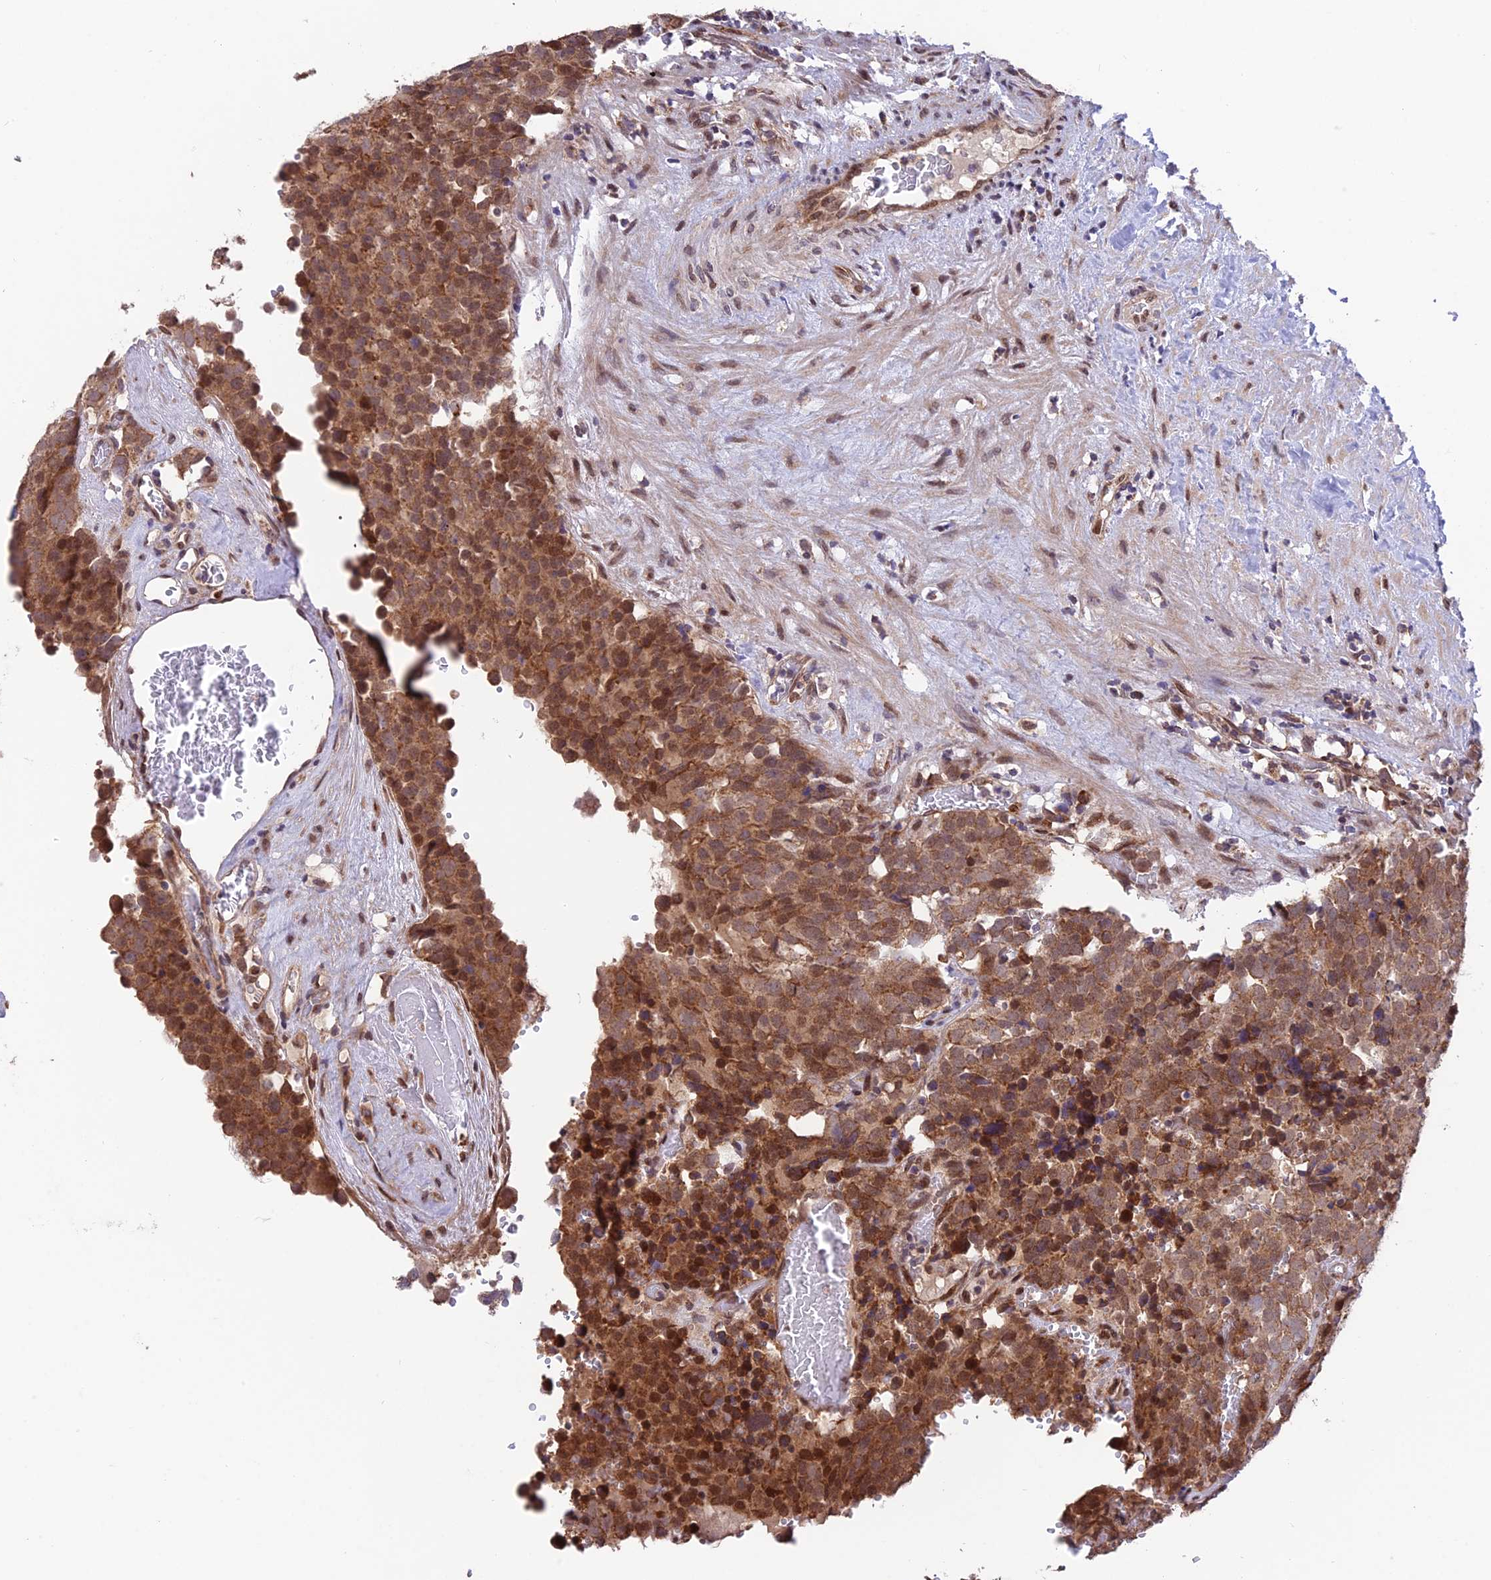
{"staining": {"intensity": "strong", "quantity": ">75%", "location": "cytoplasmic/membranous,nuclear"}, "tissue": "testis cancer", "cell_type": "Tumor cells", "image_type": "cancer", "snomed": [{"axis": "morphology", "description": "Seminoma, NOS"}, {"axis": "topography", "description": "Testis"}], "caption": "Brown immunohistochemical staining in testis cancer demonstrates strong cytoplasmic/membranous and nuclear positivity in about >75% of tumor cells.", "gene": "CYP2R1", "patient": {"sex": "male", "age": 71}}